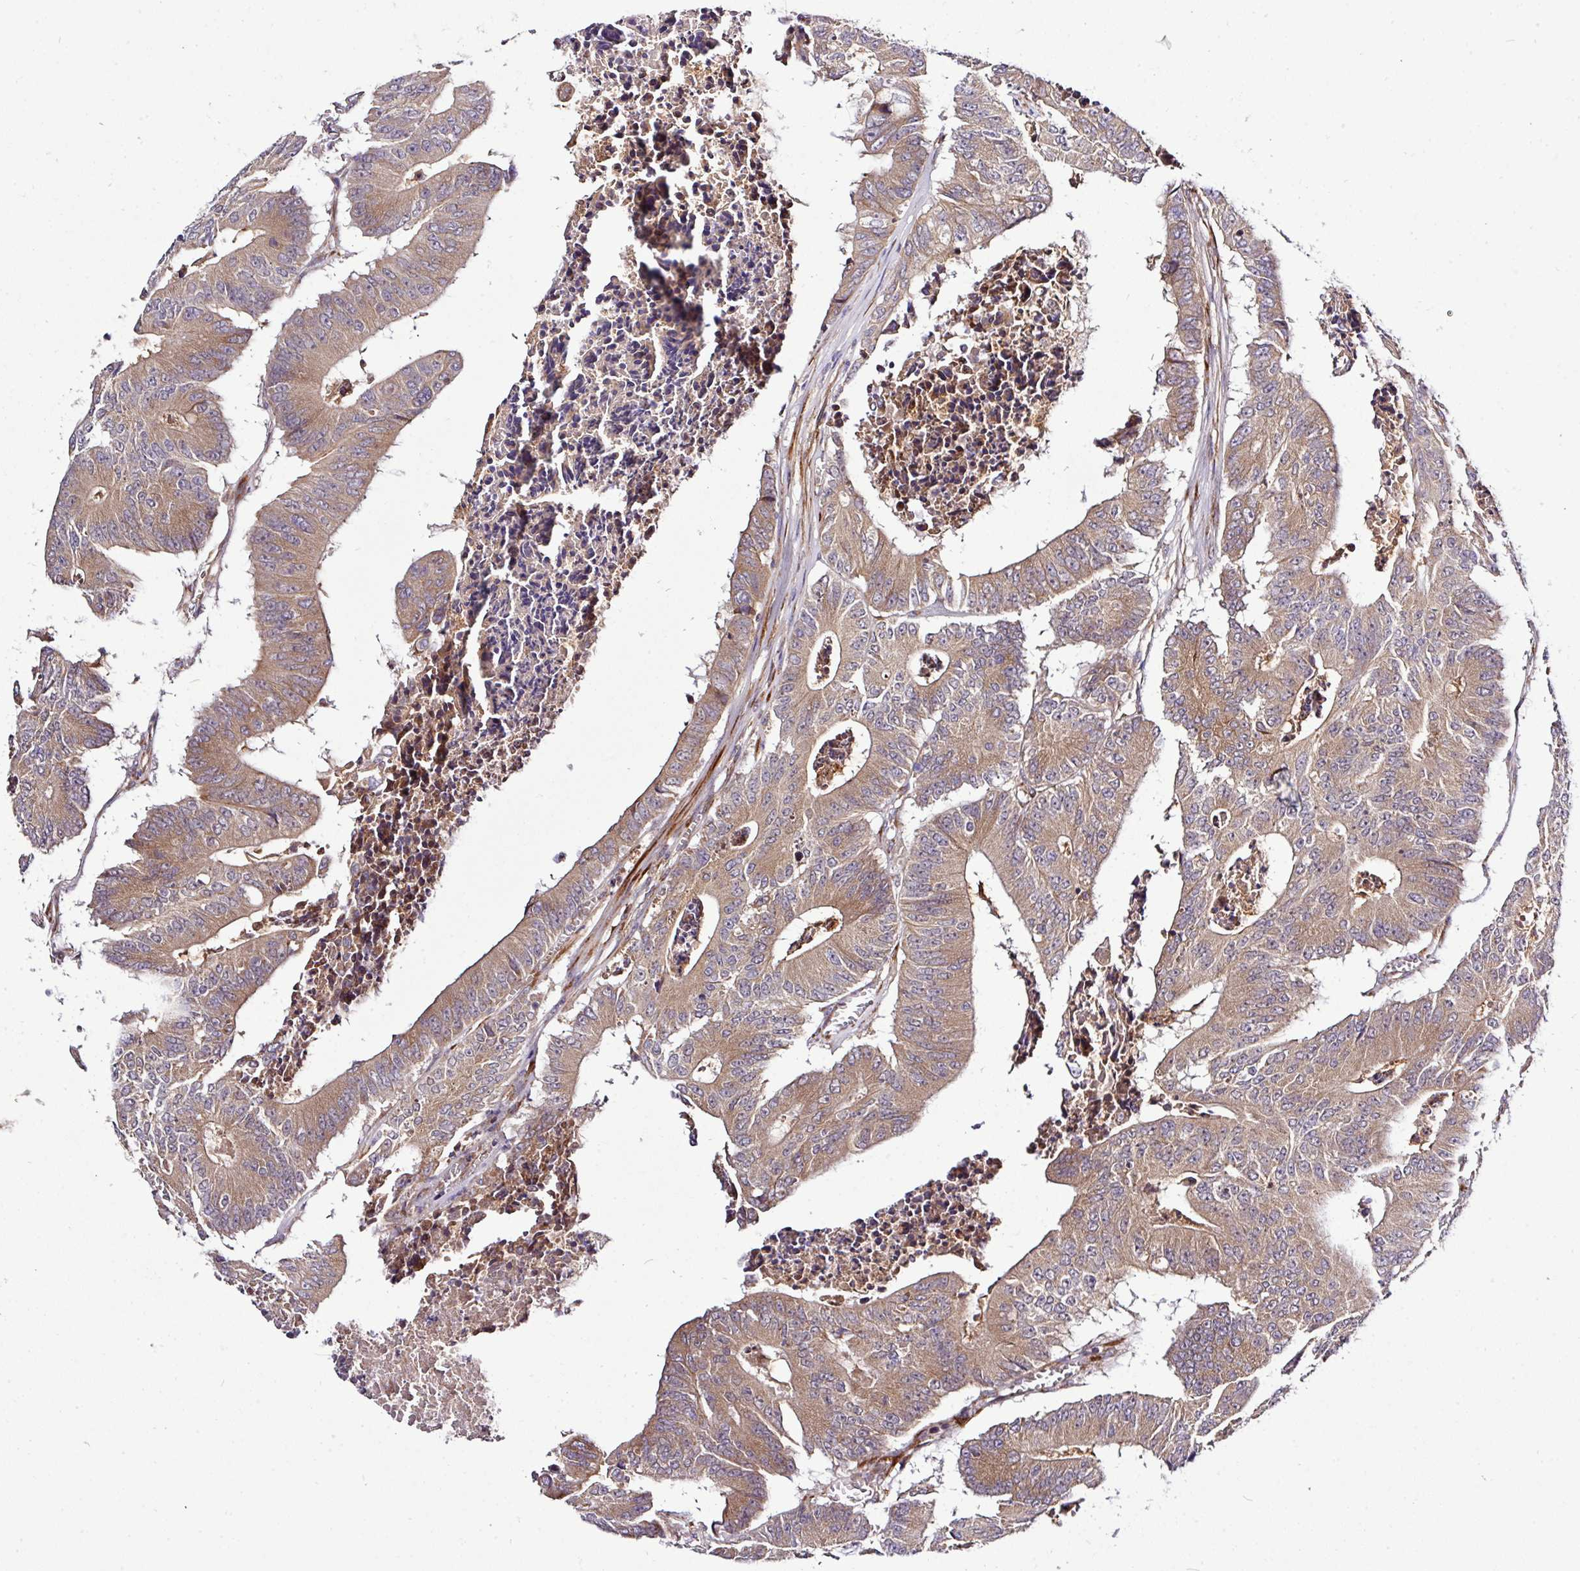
{"staining": {"intensity": "moderate", "quantity": ">75%", "location": "cytoplasmic/membranous"}, "tissue": "colorectal cancer", "cell_type": "Tumor cells", "image_type": "cancer", "snomed": [{"axis": "morphology", "description": "Adenocarcinoma, NOS"}, {"axis": "topography", "description": "Colon"}], "caption": "Immunohistochemical staining of human colorectal cancer (adenocarcinoma) reveals medium levels of moderate cytoplasmic/membranous protein positivity in approximately >75% of tumor cells.", "gene": "TM2D2", "patient": {"sex": "male", "age": 87}}